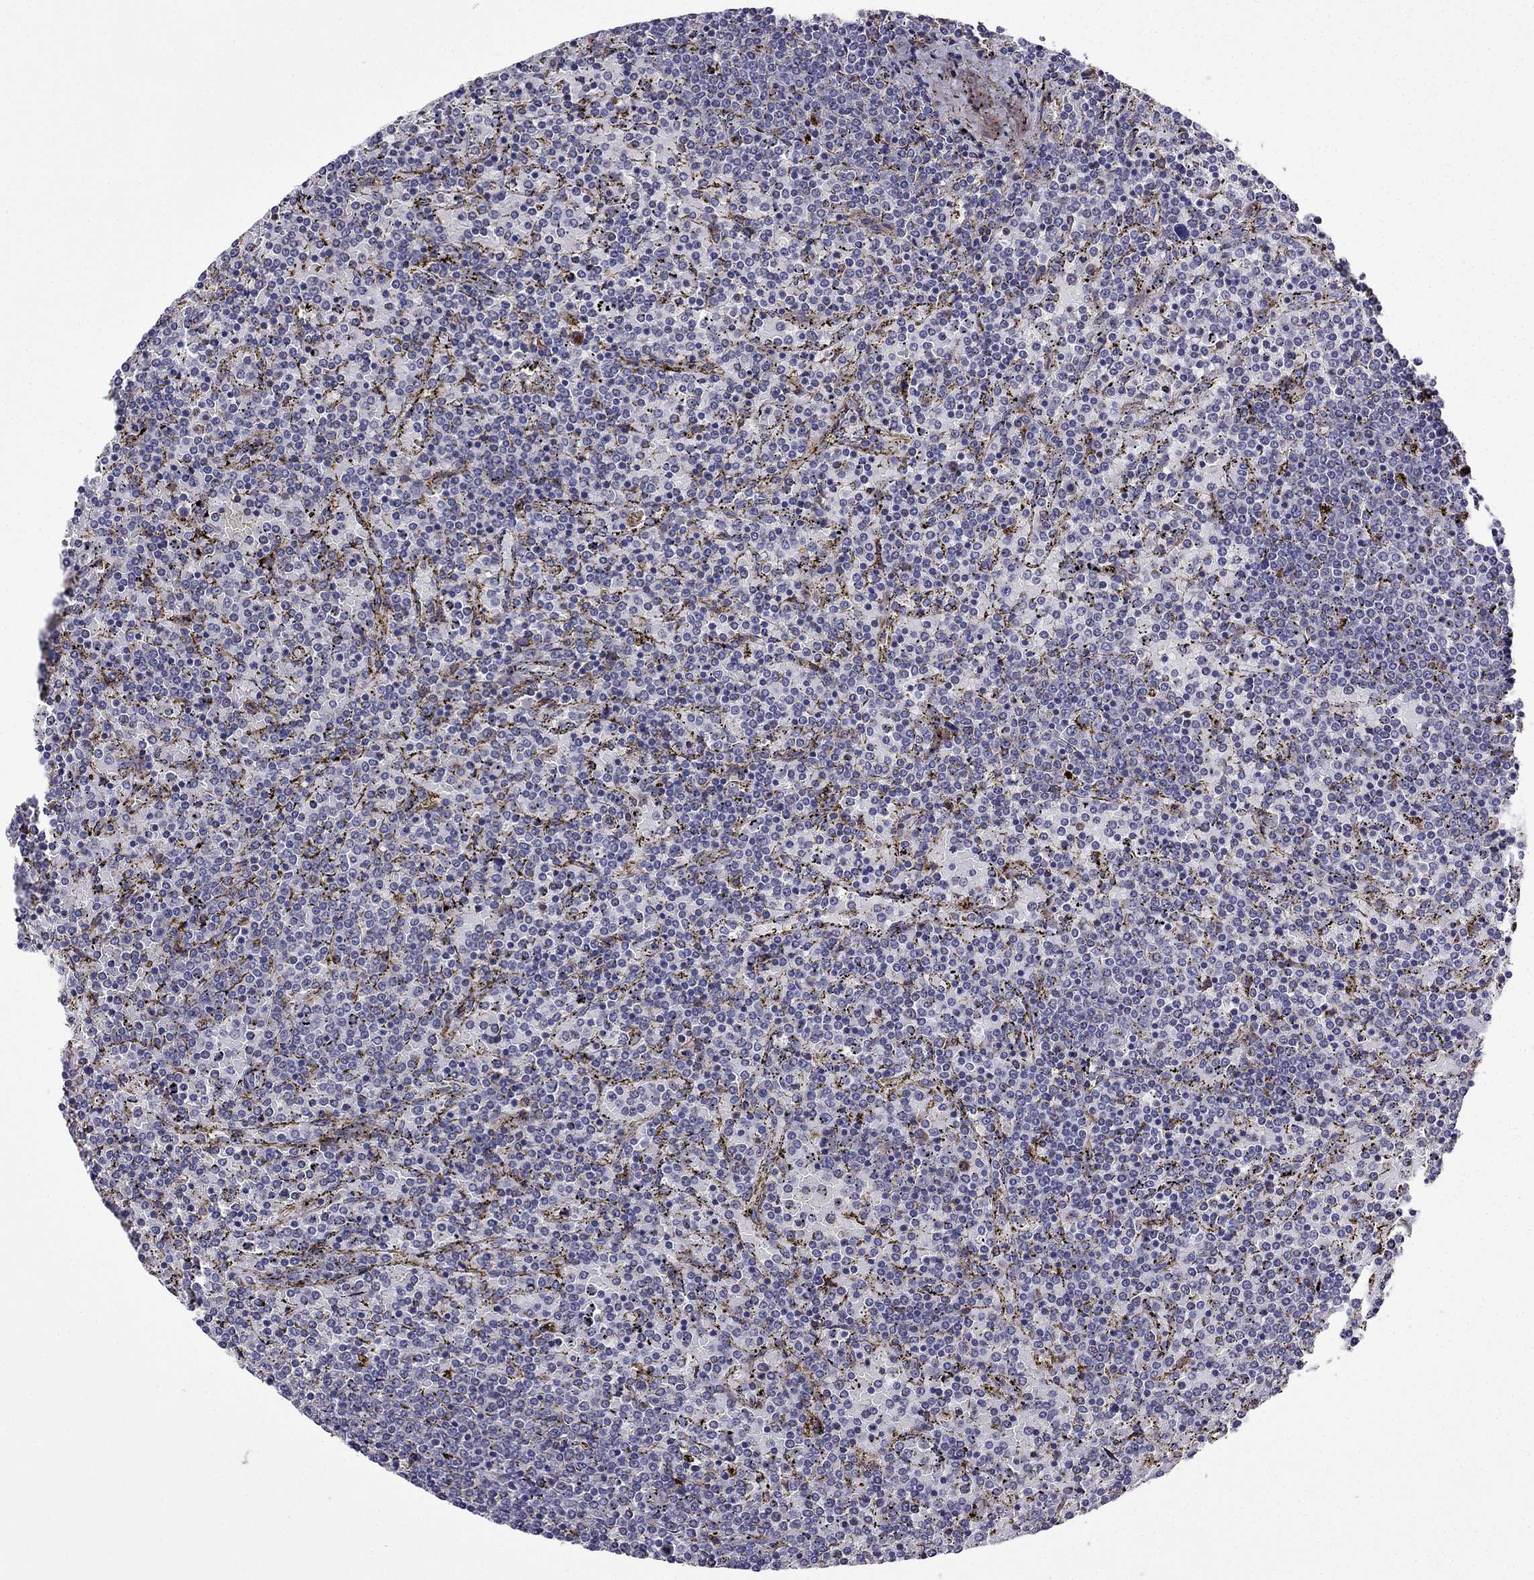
{"staining": {"intensity": "negative", "quantity": "none", "location": "none"}, "tissue": "lymphoma", "cell_type": "Tumor cells", "image_type": "cancer", "snomed": [{"axis": "morphology", "description": "Malignant lymphoma, non-Hodgkin's type, Low grade"}, {"axis": "topography", "description": "Spleen"}], "caption": "Immunohistochemical staining of human lymphoma displays no significant expression in tumor cells.", "gene": "TSSK4", "patient": {"sex": "female", "age": 77}}